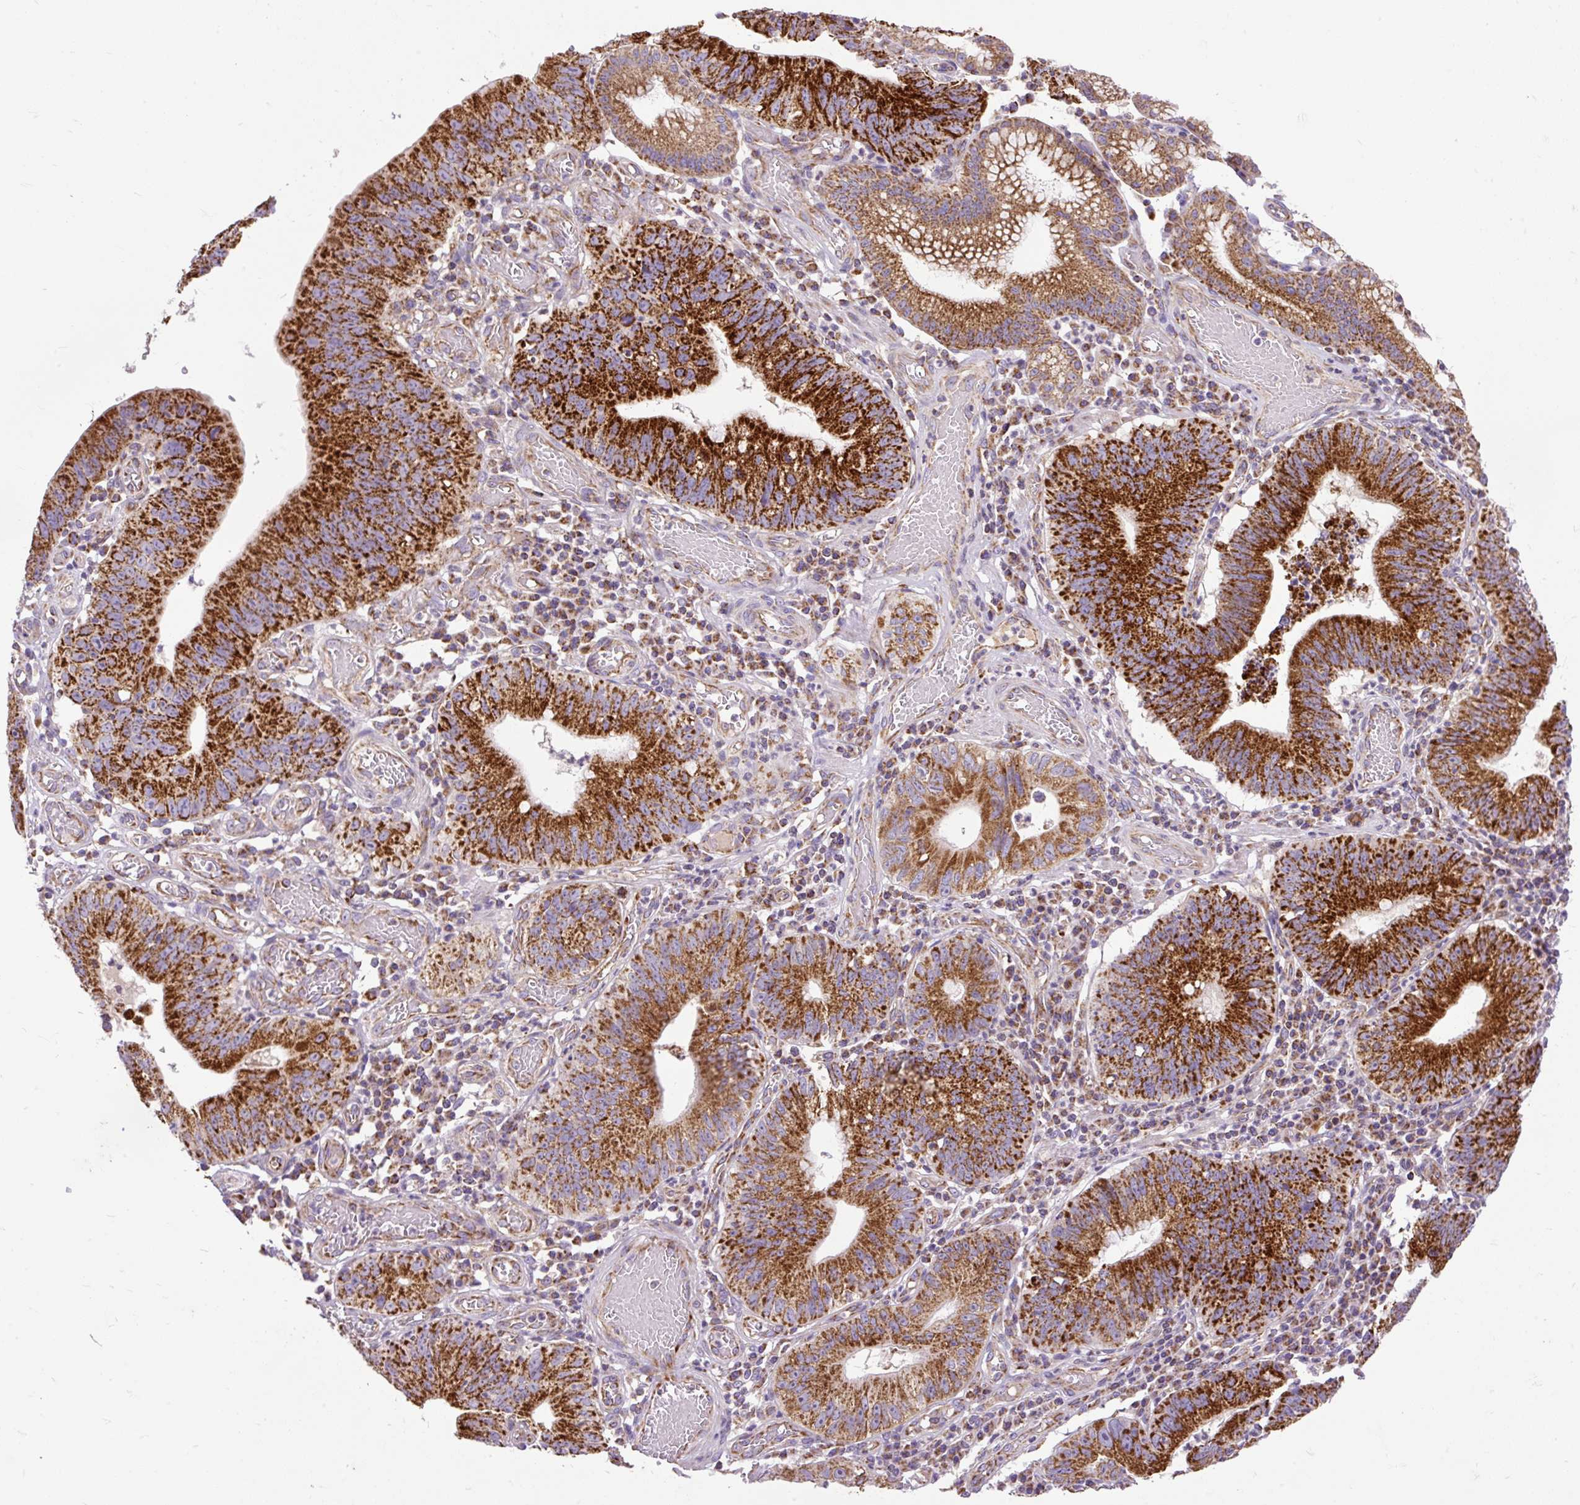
{"staining": {"intensity": "strong", "quantity": ">75%", "location": "cytoplasmic/membranous"}, "tissue": "stomach cancer", "cell_type": "Tumor cells", "image_type": "cancer", "snomed": [{"axis": "morphology", "description": "Adenocarcinoma, NOS"}, {"axis": "topography", "description": "Stomach"}], "caption": "Protein expression analysis of human adenocarcinoma (stomach) reveals strong cytoplasmic/membranous staining in about >75% of tumor cells. Using DAB (brown) and hematoxylin (blue) stains, captured at high magnification using brightfield microscopy.", "gene": "TOMM40", "patient": {"sex": "male", "age": 59}}